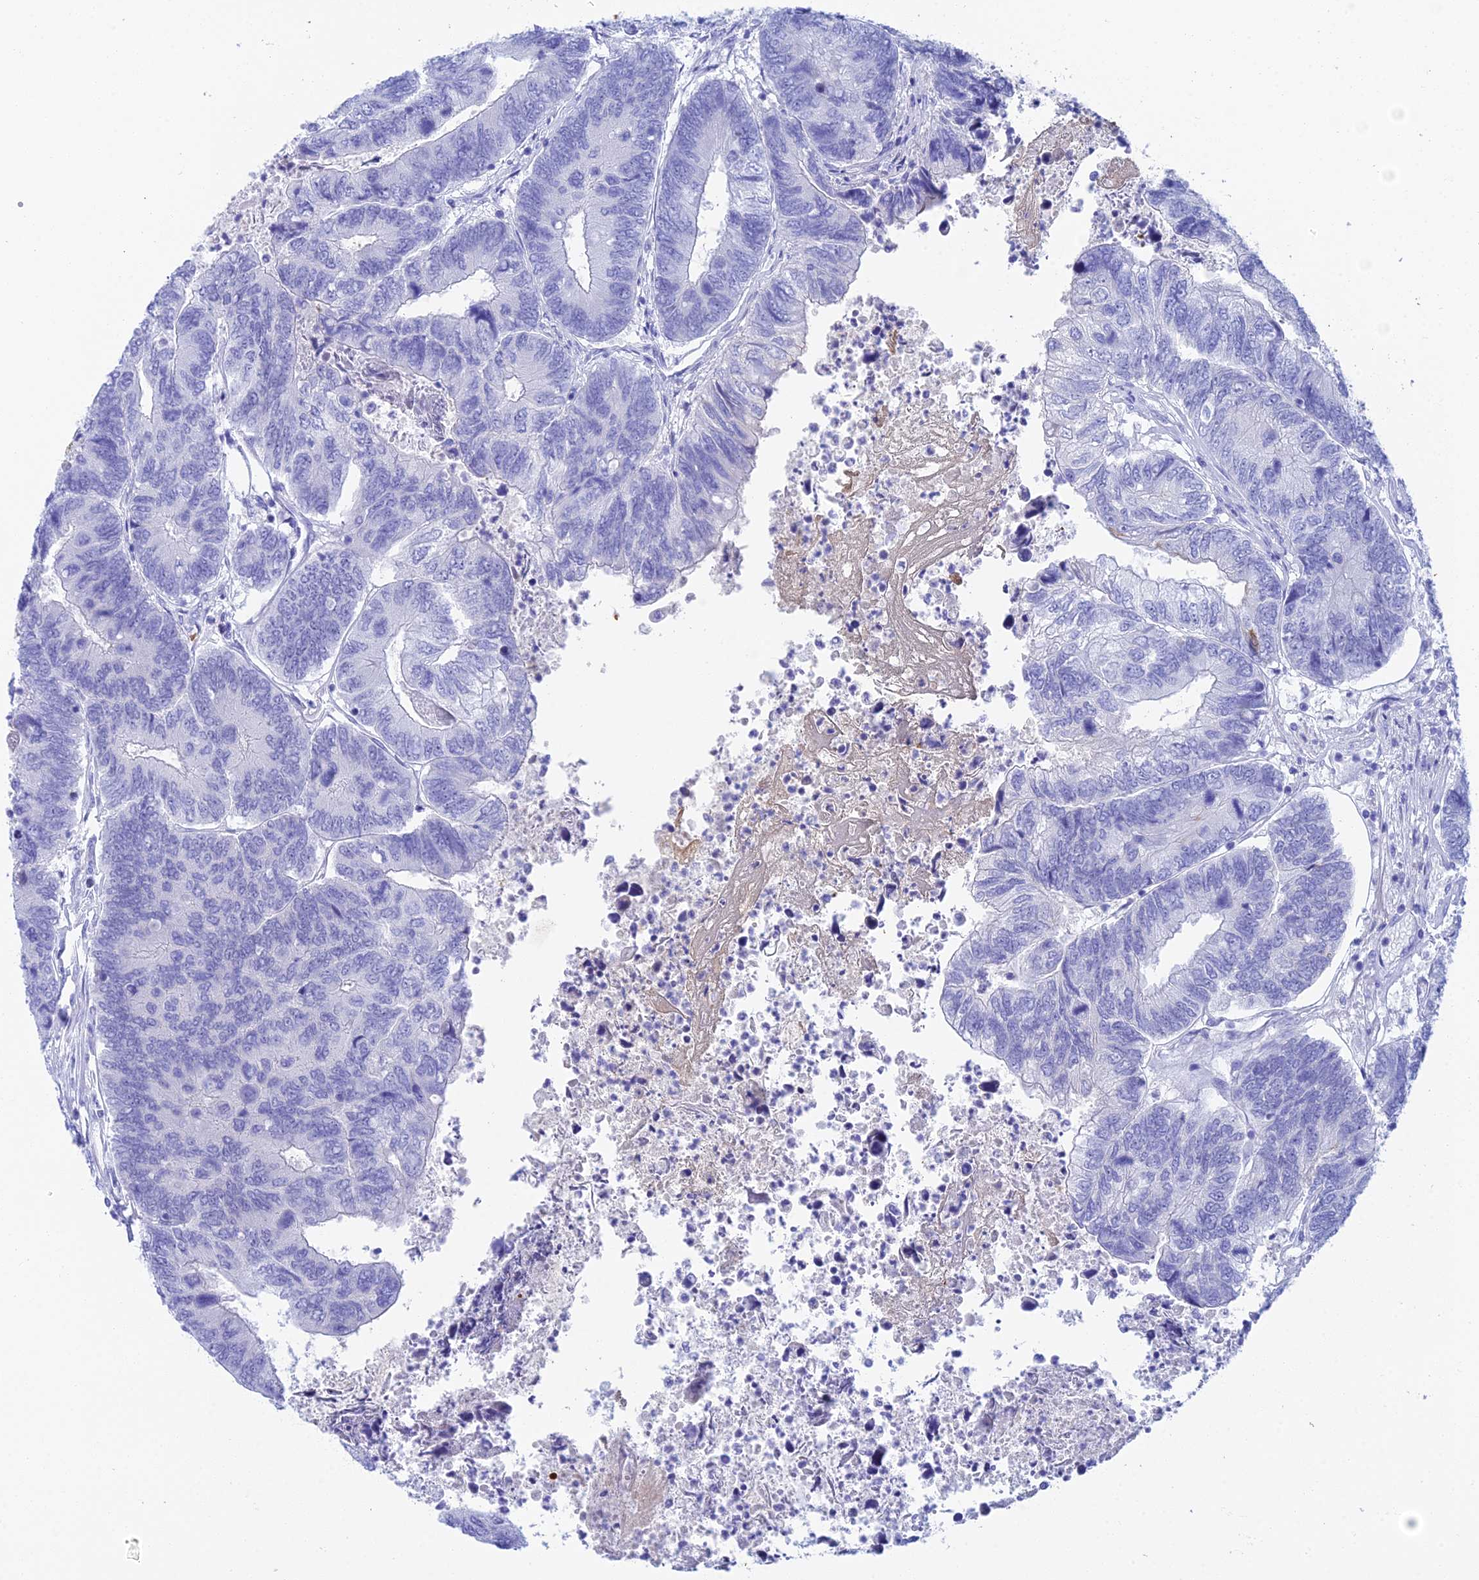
{"staining": {"intensity": "negative", "quantity": "none", "location": "none"}, "tissue": "colorectal cancer", "cell_type": "Tumor cells", "image_type": "cancer", "snomed": [{"axis": "morphology", "description": "Adenocarcinoma, NOS"}, {"axis": "topography", "description": "Colon"}], "caption": "Adenocarcinoma (colorectal) was stained to show a protein in brown. There is no significant staining in tumor cells. Brightfield microscopy of immunohistochemistry stained with DAB (3,3'-diaminobenzidine) (brown) and hematoxylin (blue), captured at high magnification.", "gene": "REG1A", "patient": {"sex": "female", "age": 67}}